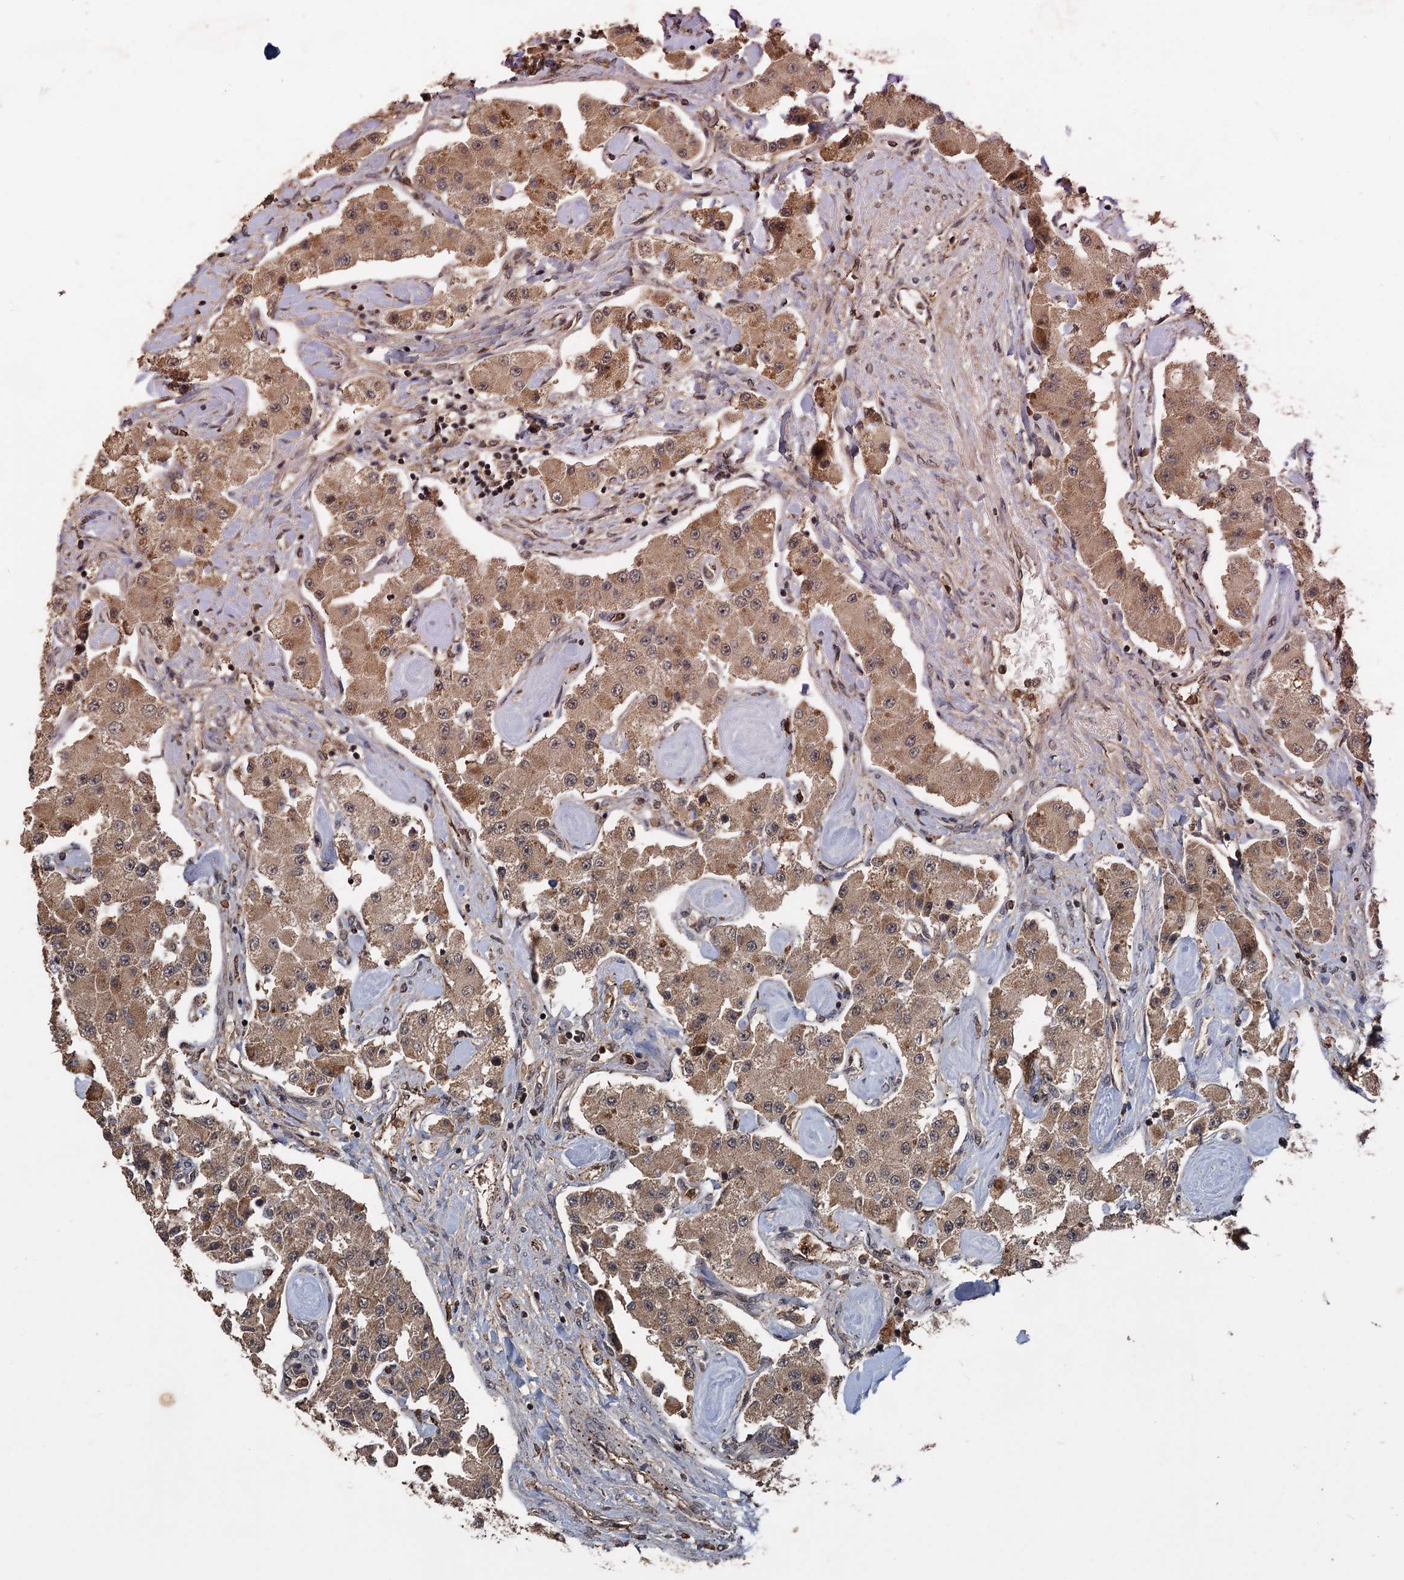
{"staining": {"intensity": "moderate", "quantity": ">75%", "location": "cytoplasmic/membranous,nuclear"}, "tissue": "carcinoid", "cell_type": "Tumor cells", "image_type": "cancer", "snomed": [{"axis": "morphology", "description": "Carcinoid, malignant, NOS"}, {"axis": "topography", "description": "Pancreas"}], "caption": "Protein analysis of carcinoid (malignant) tissue shows moderate cytoplasmic/membranous and nuclear staining in about >75% of tumor cells.", "gene": "KANSL2", "patient": {"sex": "male", "age": 41}}